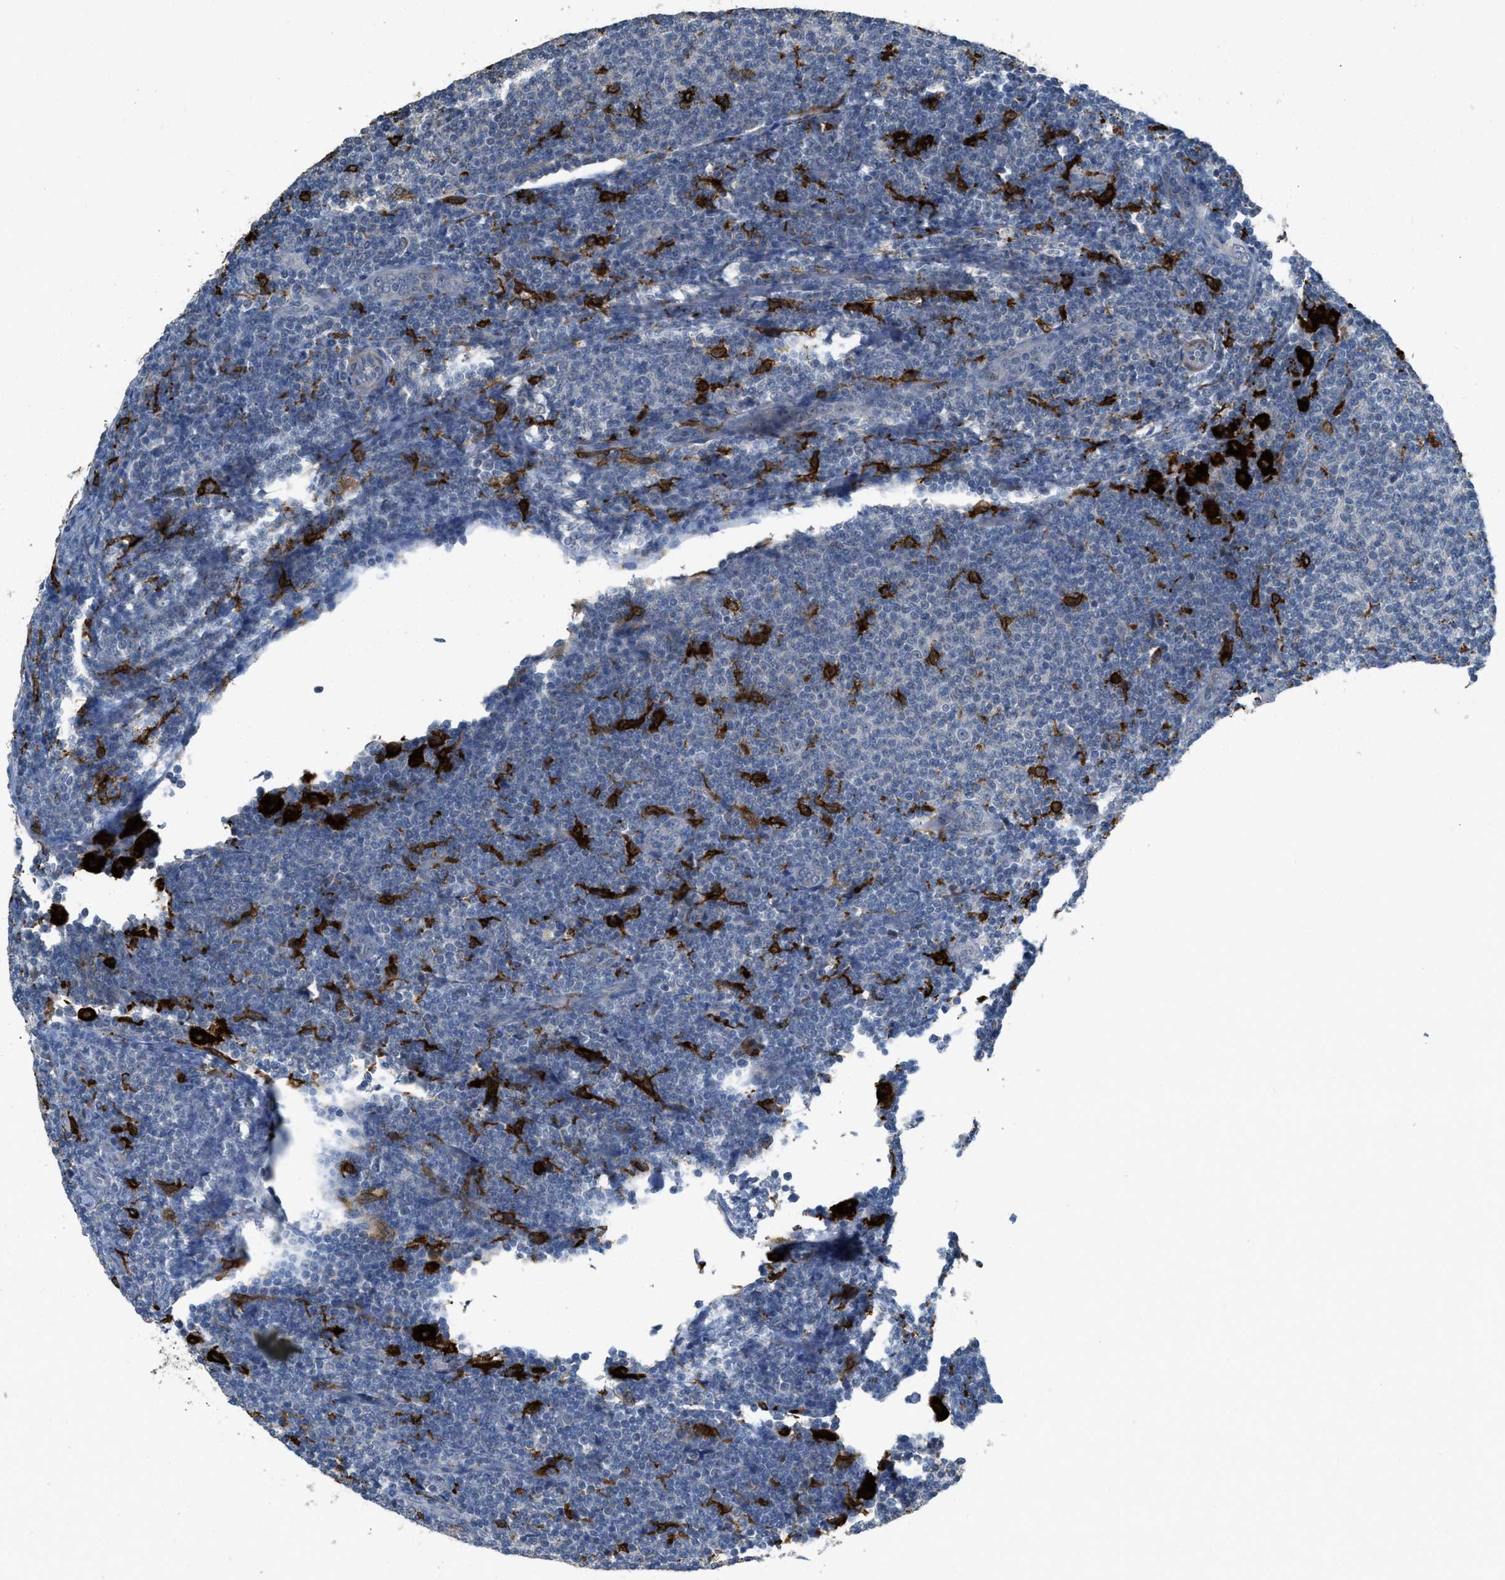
{"staining": {"intensity": "negative", "quantity": "none", "location": "none"}, "tissue": "lymphoma", "cell_type": "Tumor cells", "image_type": "cancer", "snomed": [{"axis": "morphology", "description": "Malignant lymphoma, non-Hodgkin's type, Low grade"}, {"axis": "topography", "description": "Lymph node"}], "caption": "The photomicrograph reveals no significant positivity in tumor cells of malignant lymphoma, non-Hodgkin's type (low-grade). (DAB (3,3'-diaminobenzidine) immunohistochemistry (IHC) visualized using brightfield microscopy, high magnification).", "gene": "TIMD4", "patient": {"sex": "male", "age": 66}}